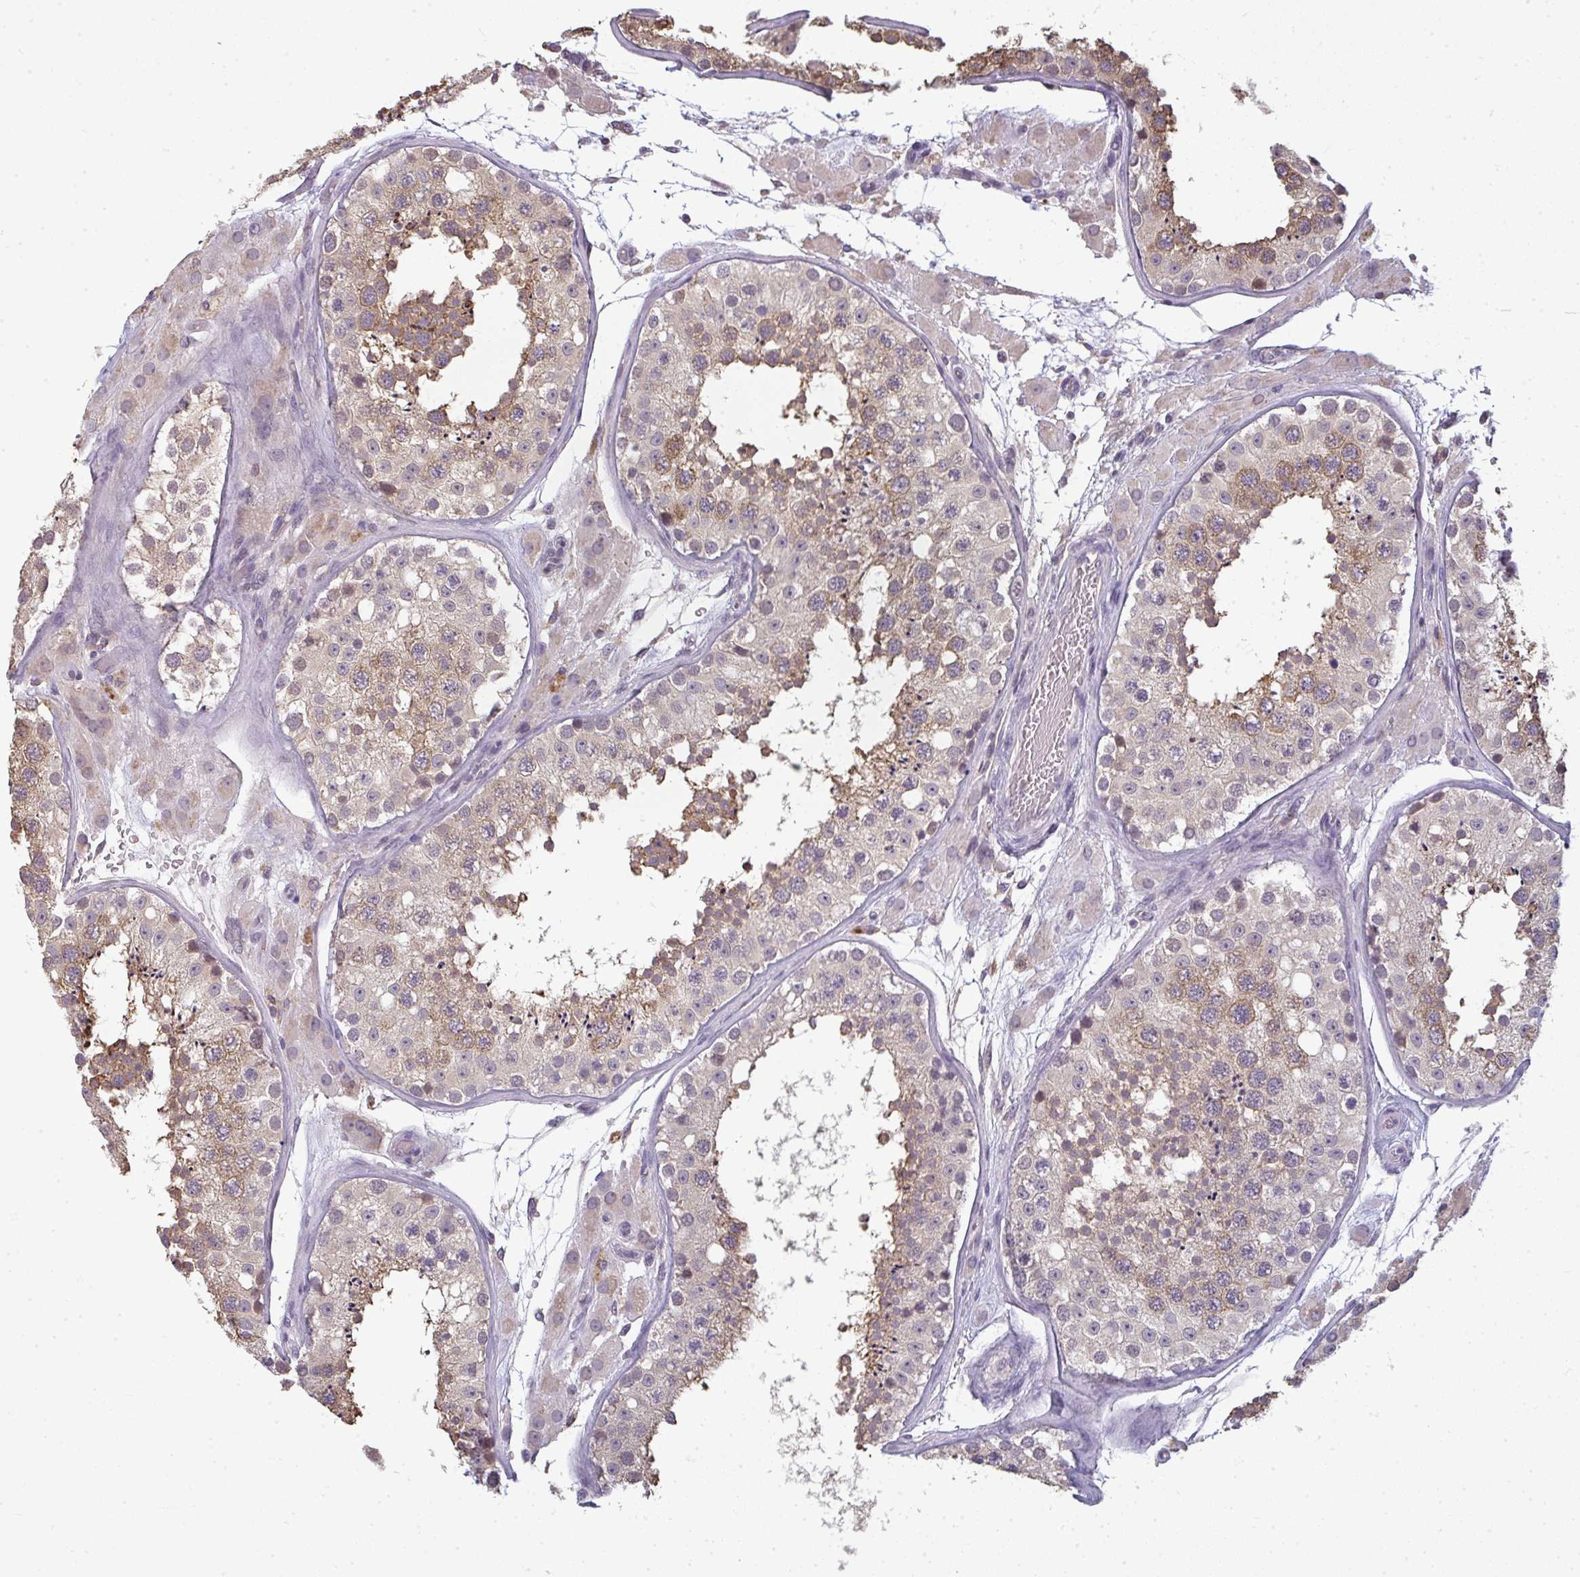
{"staining": {"intensity": "moderate", "quantity": "25%-75%", "location": "cytoplasmic/membranous"}, "tissue": "testis", "cell_type": "Cells in seminiferous ducts", "image_type": "normal", "snomed": [{"axis": "morphology", "description": "Normal tissue, NOS"}, {"axis": "topography", "description": "Testis"}], "caption": "Approximately 25%-75% of cells in seminiferous ducts in normal testis display moderate cytoplasmic/membranous protein staining as visualized by brown immunohistochemical staining.", "gene": "CXCR1", "patient": {"sex": "male", "age": 26}}